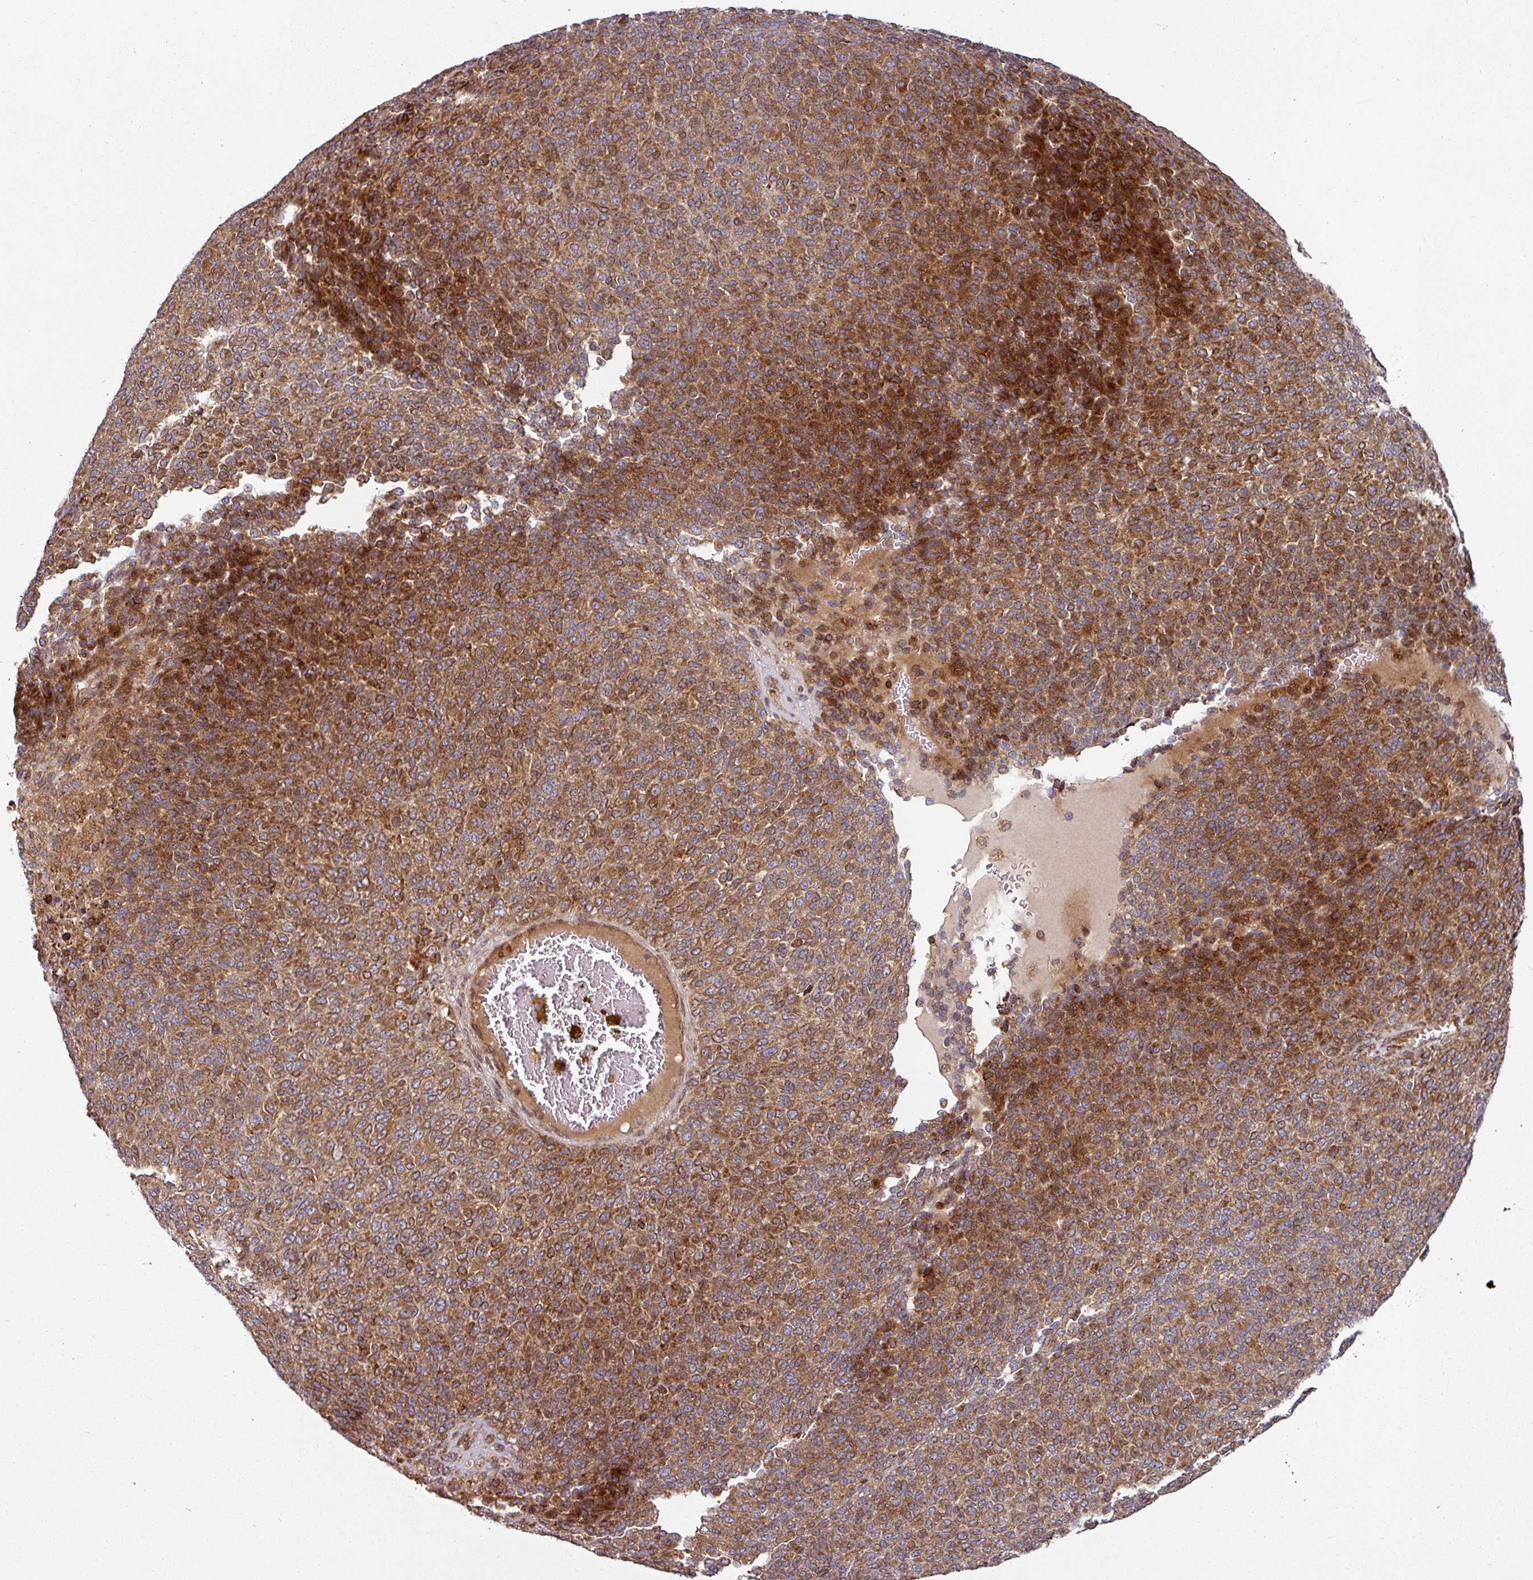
{"staining": {"intensity": "strong", "quantity": ">75%", "location": "cytoplasmic/membranous"}, "tissue": "melanoma", "cell_type": "Tumor cells", "image_type": "cancer", "snomed": [{"axis": "morphology", "description": "Malignant melanoma, Metastatic site"}, {"axis": "topography", "description": "Brain"}], "caption": "Tumor cells demonstrate strong cytoplasmic/membranous positivity in approximately >75% of cells in malignant melanoma (metastatic site). (brown staining indicates protein expression, while blue staining denotes nuclei).", "gene": "RAB5A", "patient": {"sex": "female", "age": 56}}